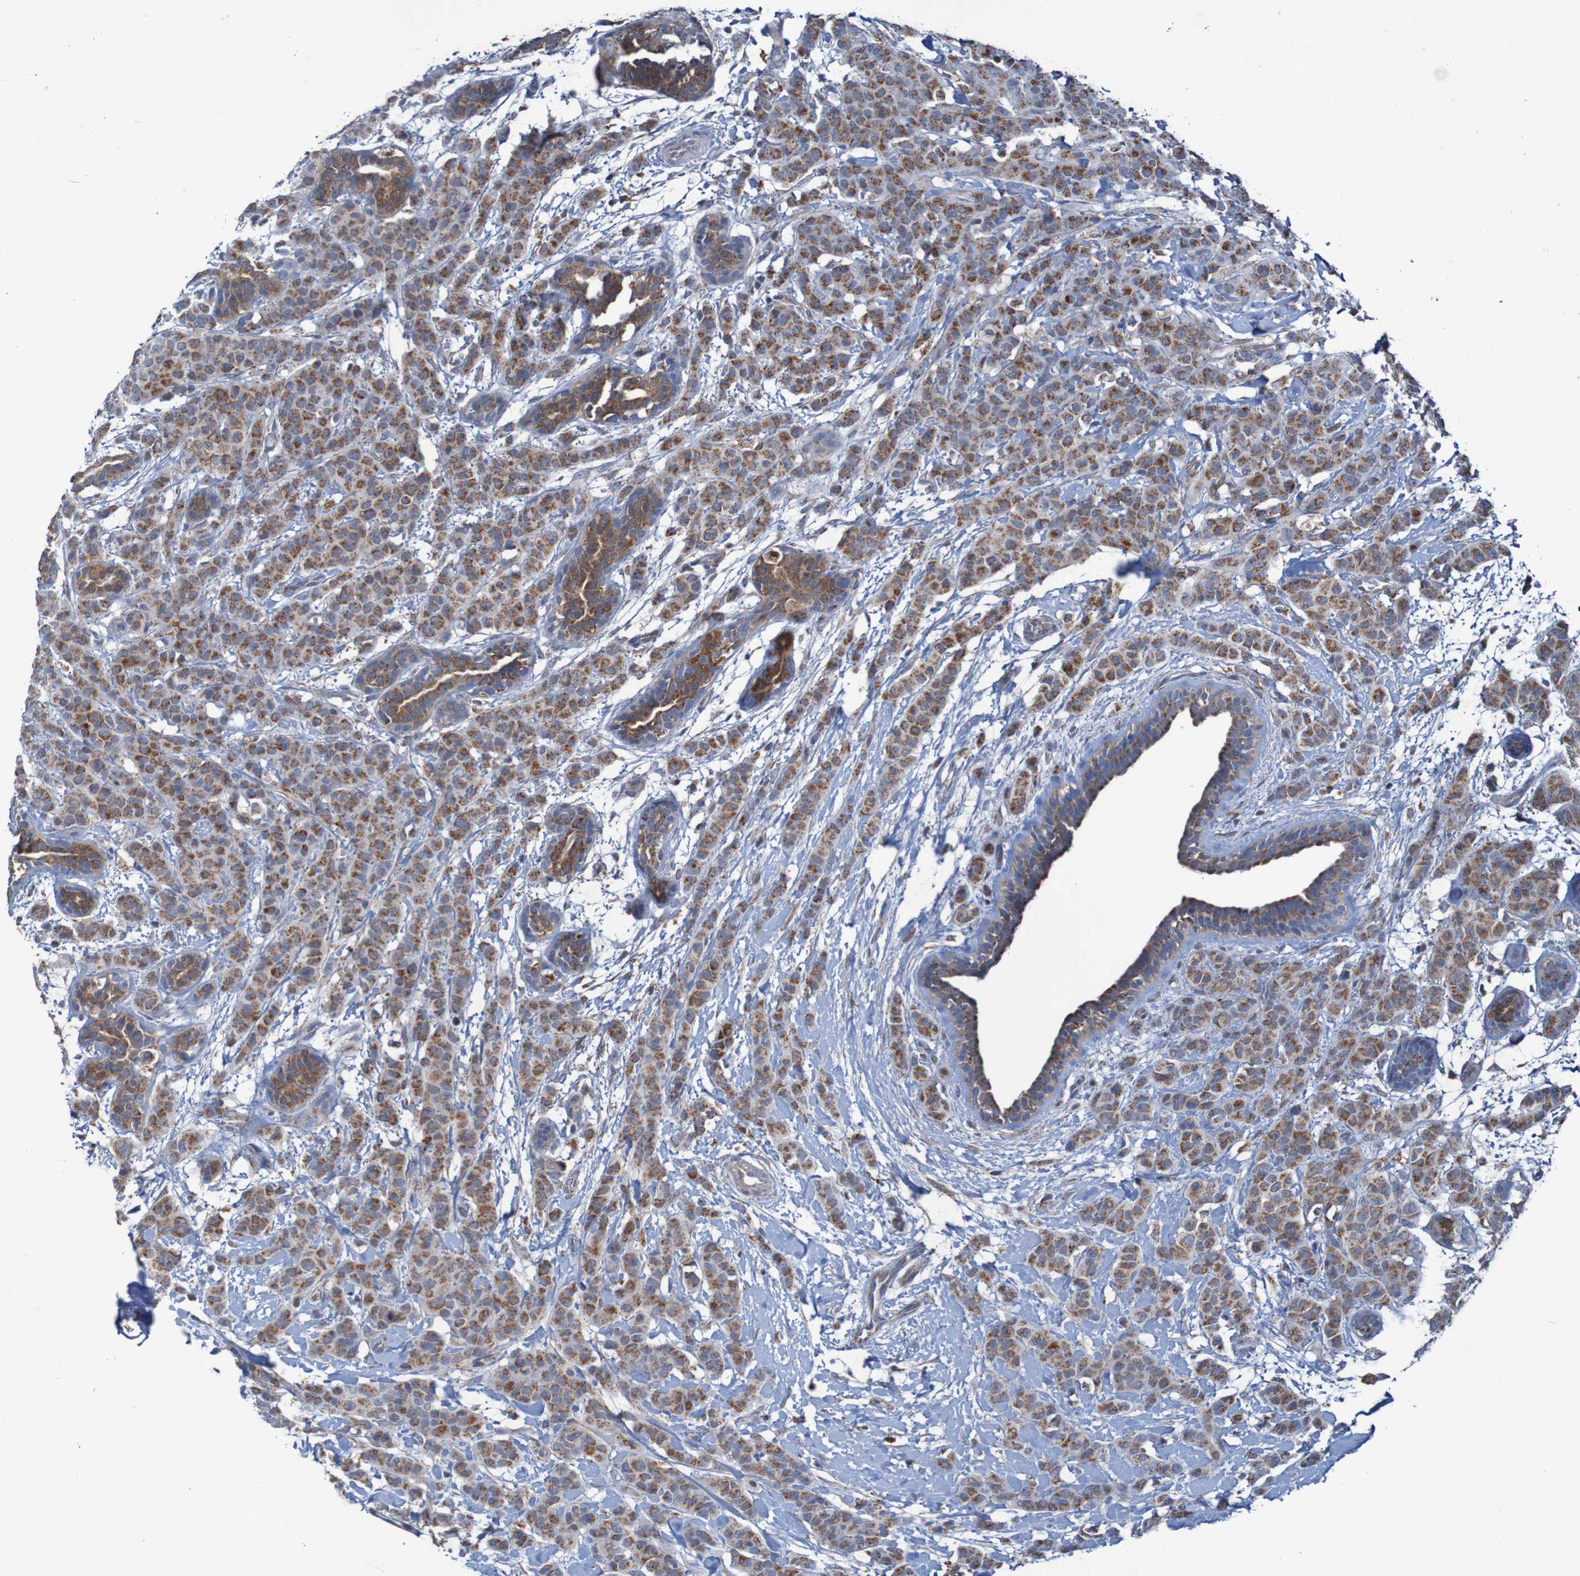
{"staining": {"intensity": "moderate", "quantity": ">75%", "location": "cytoplasmic/membranous"}, "tissue": "breast cancer", "cell_type": "Tumor cells", "image_type": "cancer", "snomed": [{"axis": "morphology", "description": "Normal tissue, NOS"}, {"axis": "morphology", "description": "Duct carcinoma"}, {"axis": "topography", "description": "Breast"}], "caption": "A photomicrograph of breast intraductal carcinoma stained for a protein demonstrates moderate cytoplasmic/membranous brown staining in tumor cells.", "gene": "CCDC51", "patient": {"sex": "female", "age": 40}}